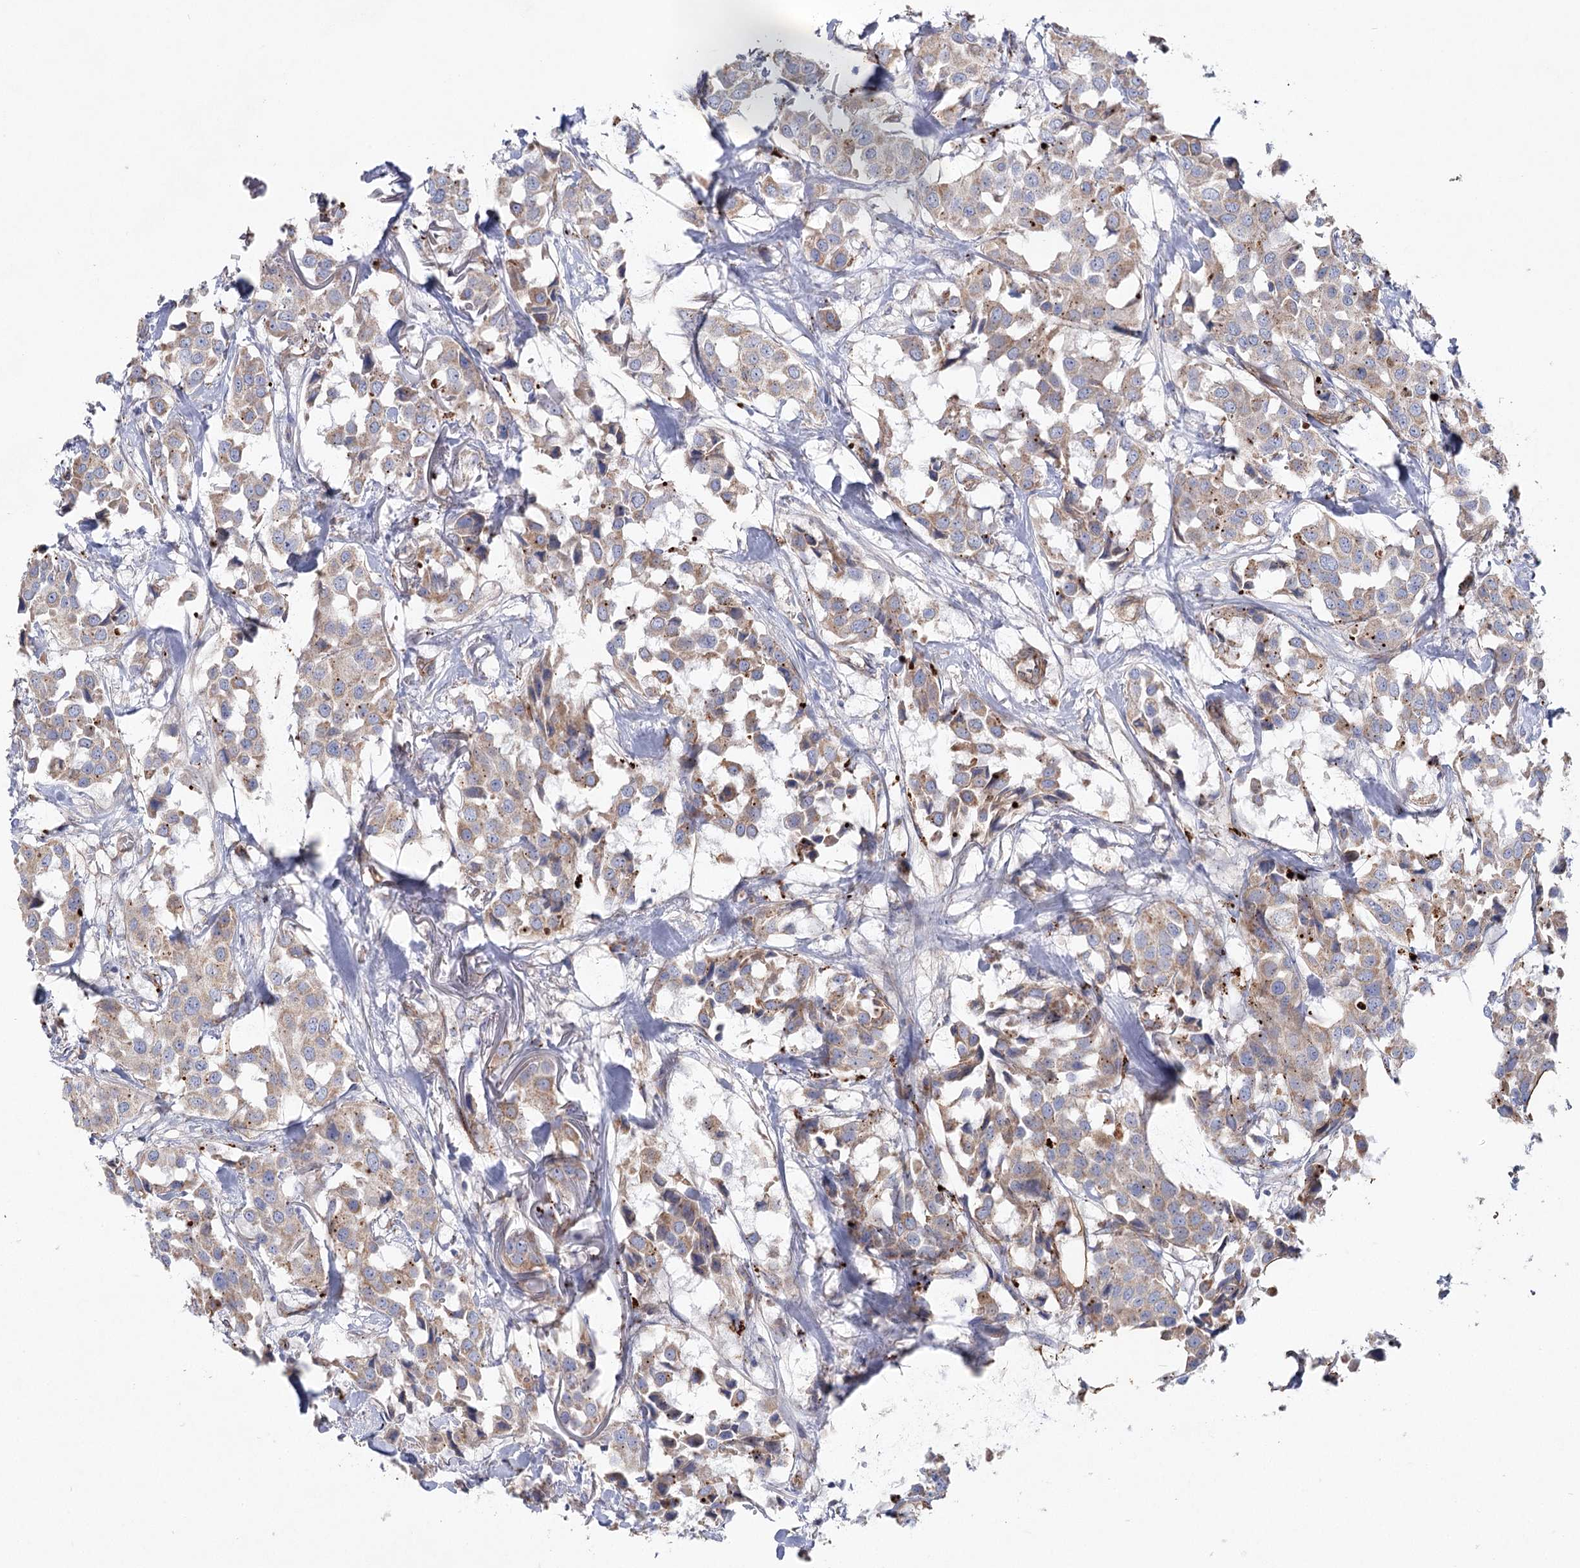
{"staining": {"intensity": "weak", "quantity": "25%-75%", "location": "cytoplasmic/membranous"}, "tissue": "breast cancer", "cell_type": "Tumor cells", "image_type": "cancer", "snomed": [{"axis": "morphology", "description": "Duct carcinoma"}, {"axis": "topography", "description": "Breast"}], "caption": "Breast cancer was stained to show a protein in brown. There is low levels of weak cytoplasmic/membranous expression in approximately 25%-75% of tumor cells. Immunohistochemistry stains the protein in brown and the nuclei are stained blue.", "gene": "TMEM164", "patient": {"sex": "female", "age": 80}}